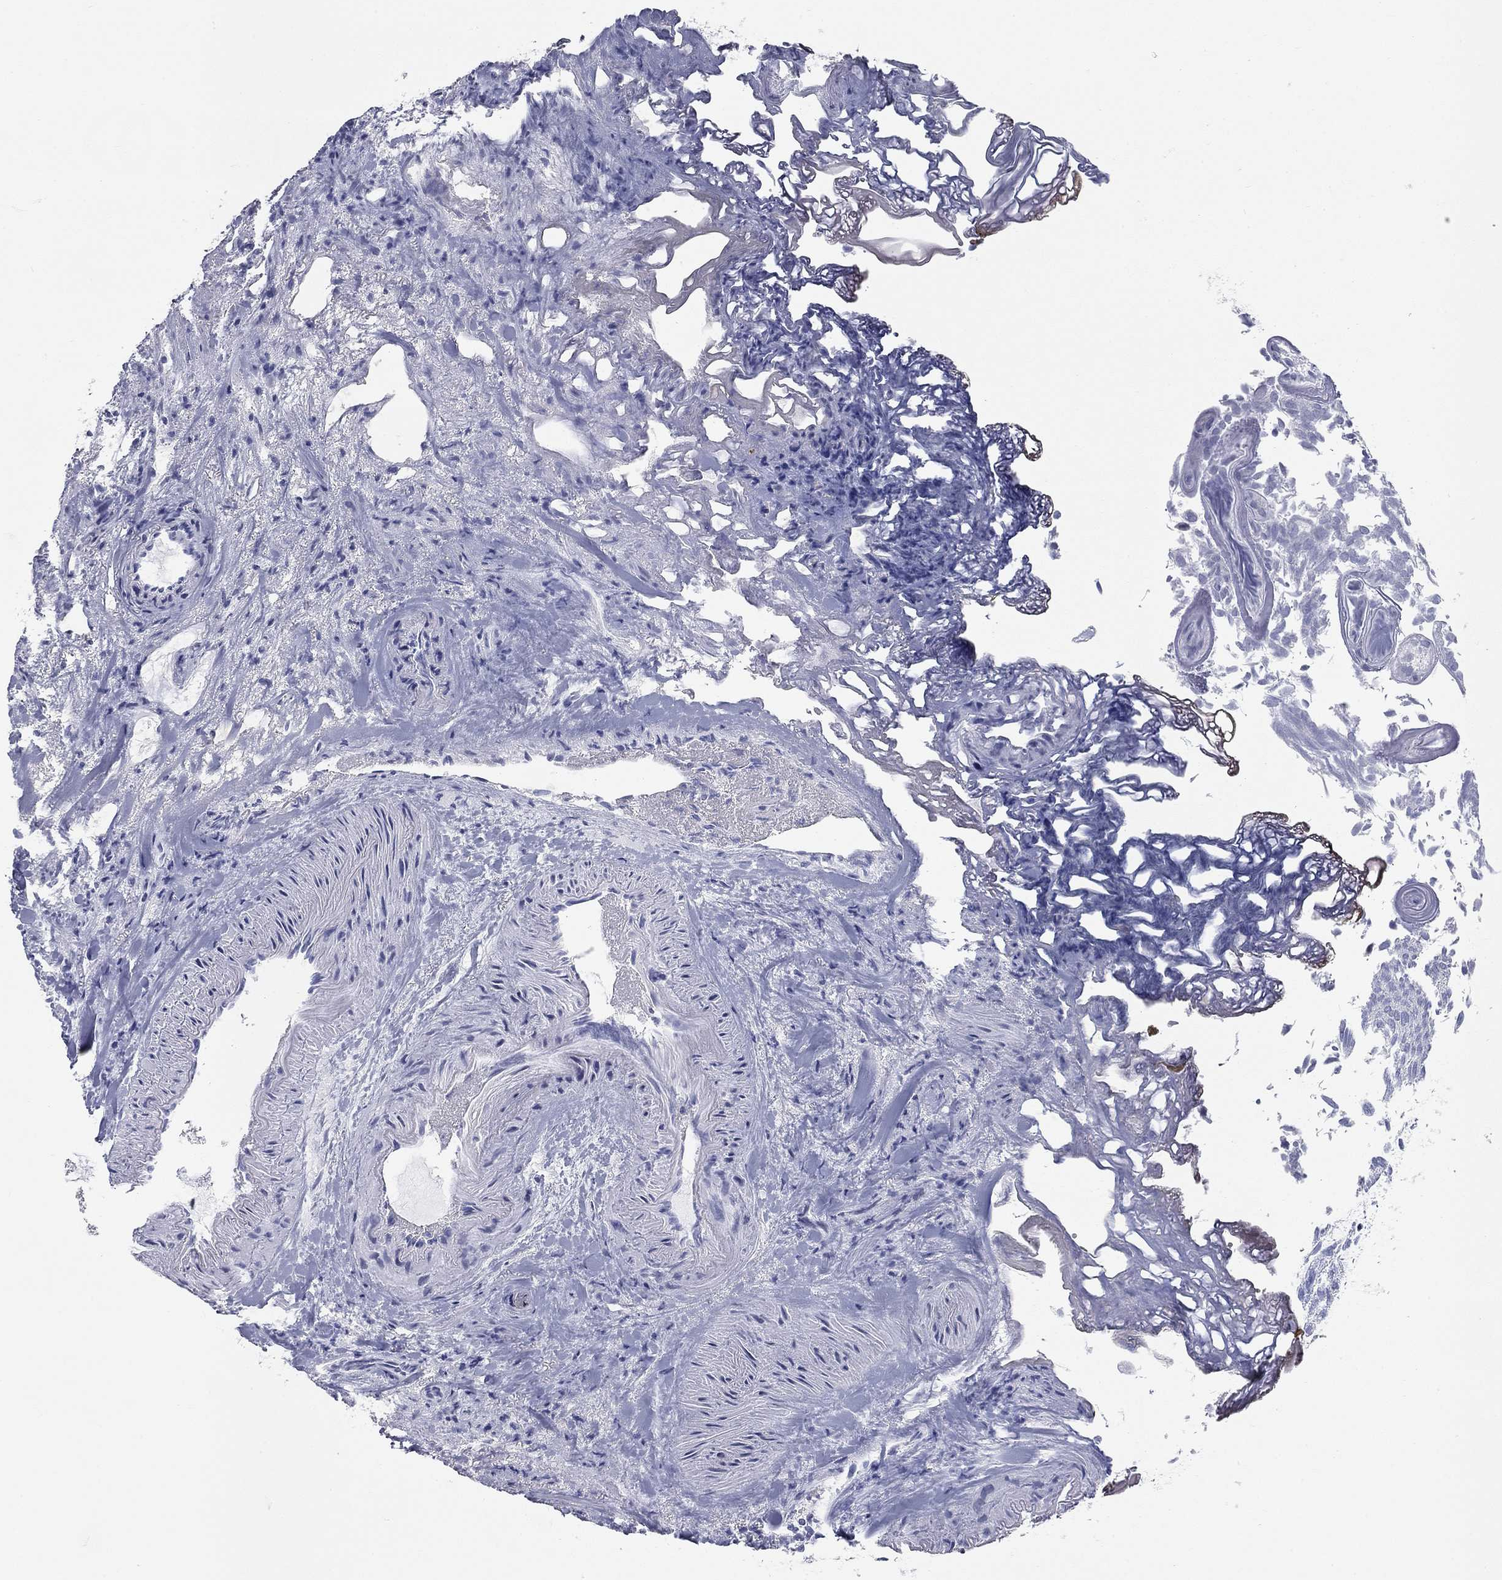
{"staining": {"intensity": "negative", "quantity": "none", "location": "none"}, "tissue": "urothelial cancer", "cell_type": "Tumor cells", "image_type": "cancer", "snomed": [{"axis": "morphology", "description": "Urothelial carcinoma, Low grade"}, {"axis": "topography", "description": "Urinary bladder"}], "caption": "This is an immunohistochemistry (IHC) micrograph of urothelial carcinoma (low-grade). There is no staining in tumor cells.", "gene": "ASF1B", "patient": {"sex": "male", "age": 77}}